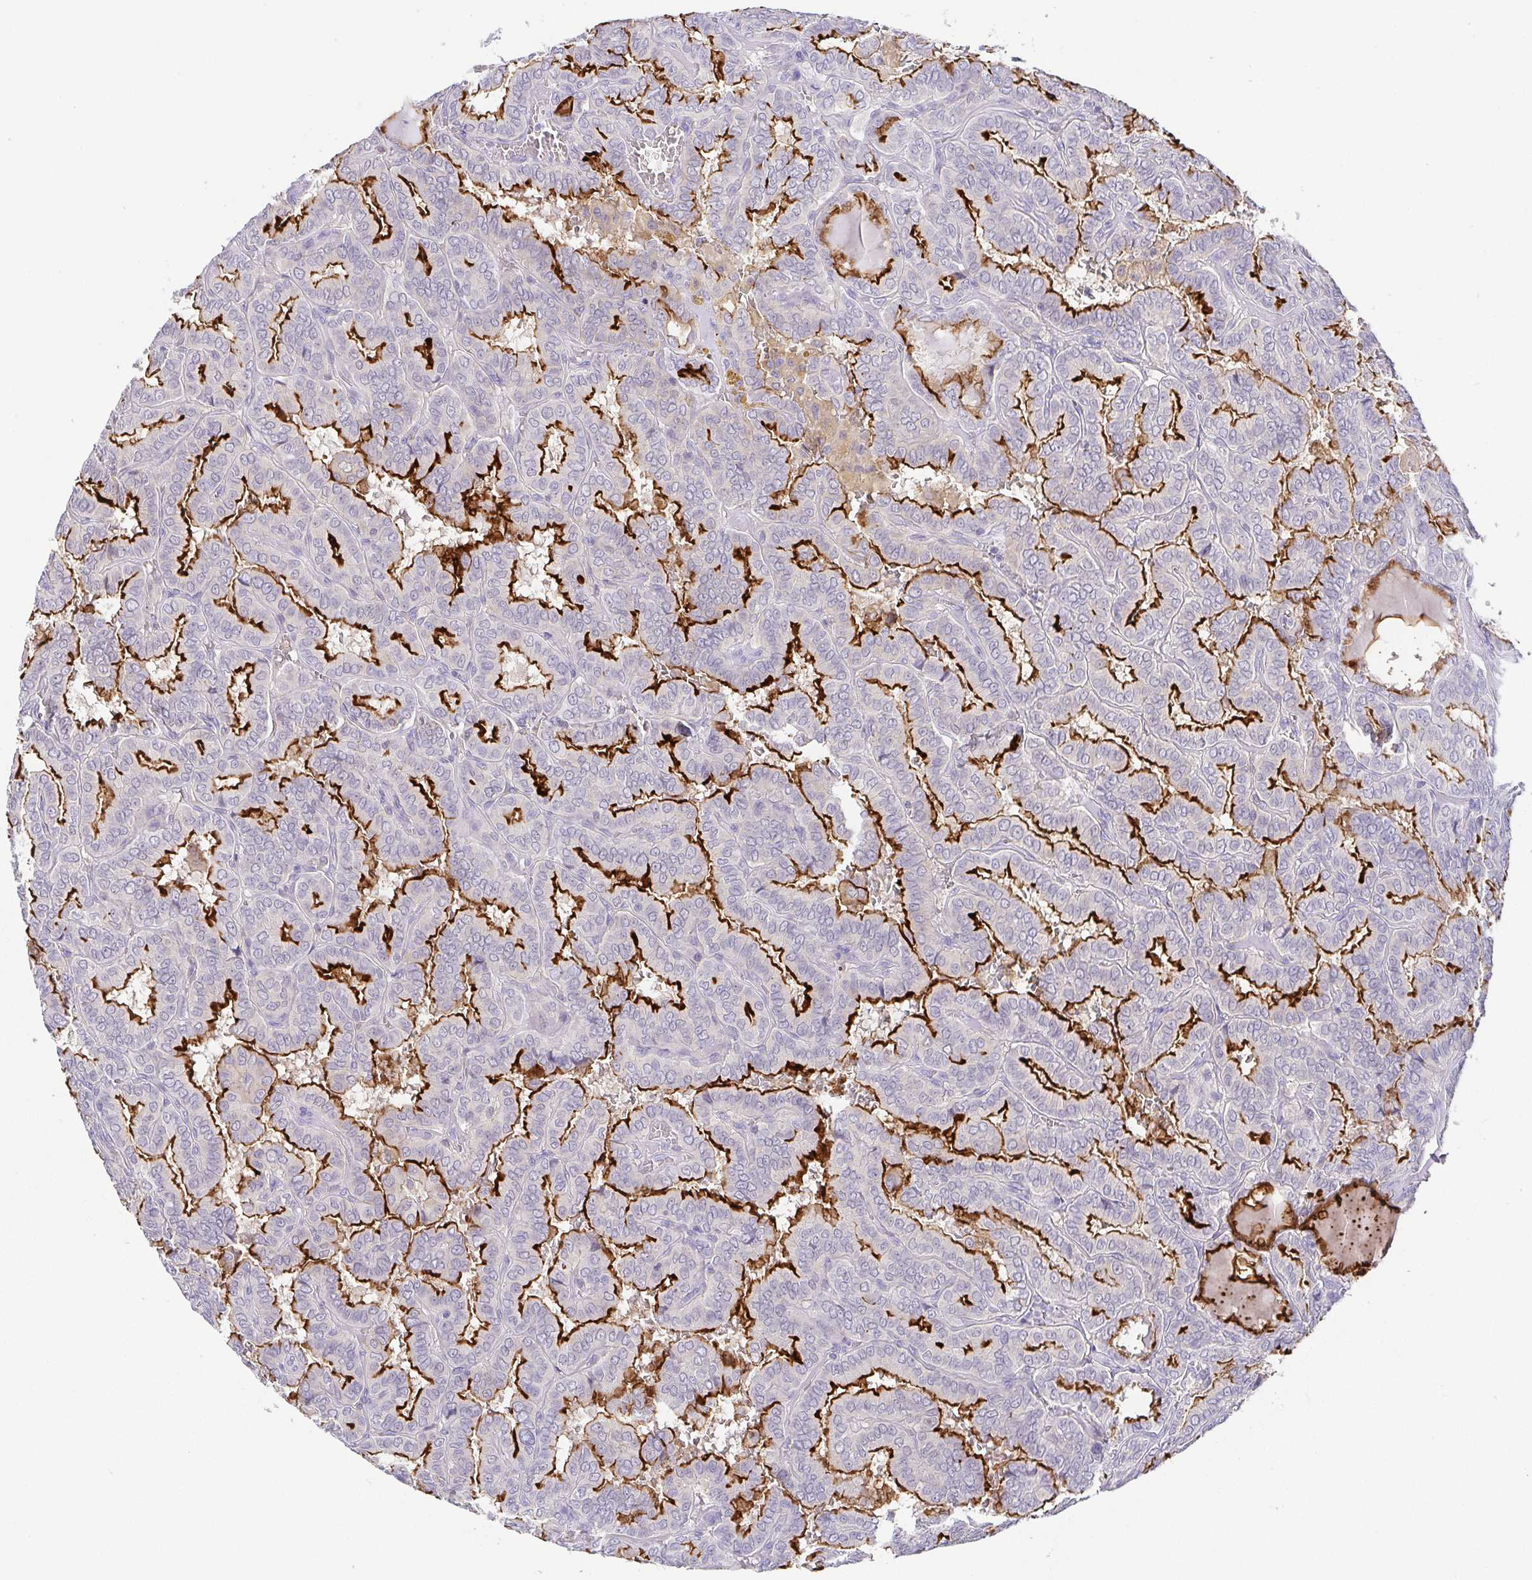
{"staining": {"intensity": "strong", "quantity": "25%-75%", "location": "cytoplasmic/membranous"}, "tissue": "thyroid cancer", "cell_type": "Tumor cells", "image_type": "cancer", "snomed": [{"axis": "morphology", "description": "Papillary adenocarcinoma, NOS"}, {"axis": "topography", "description": "Thyroid gland"}], "caption": "Strong cytoplasmic/membranous staining is appreciated in about 25%-75% of tumor cells in thyroid papillary adenocarcinoma. The staining was performed using DAB, with brown indicating positive protein expression. Nuclei are stained blue with hematoxylin.", "gene": "RNASE7", "patient": {"sex": "female", "age": 46}}